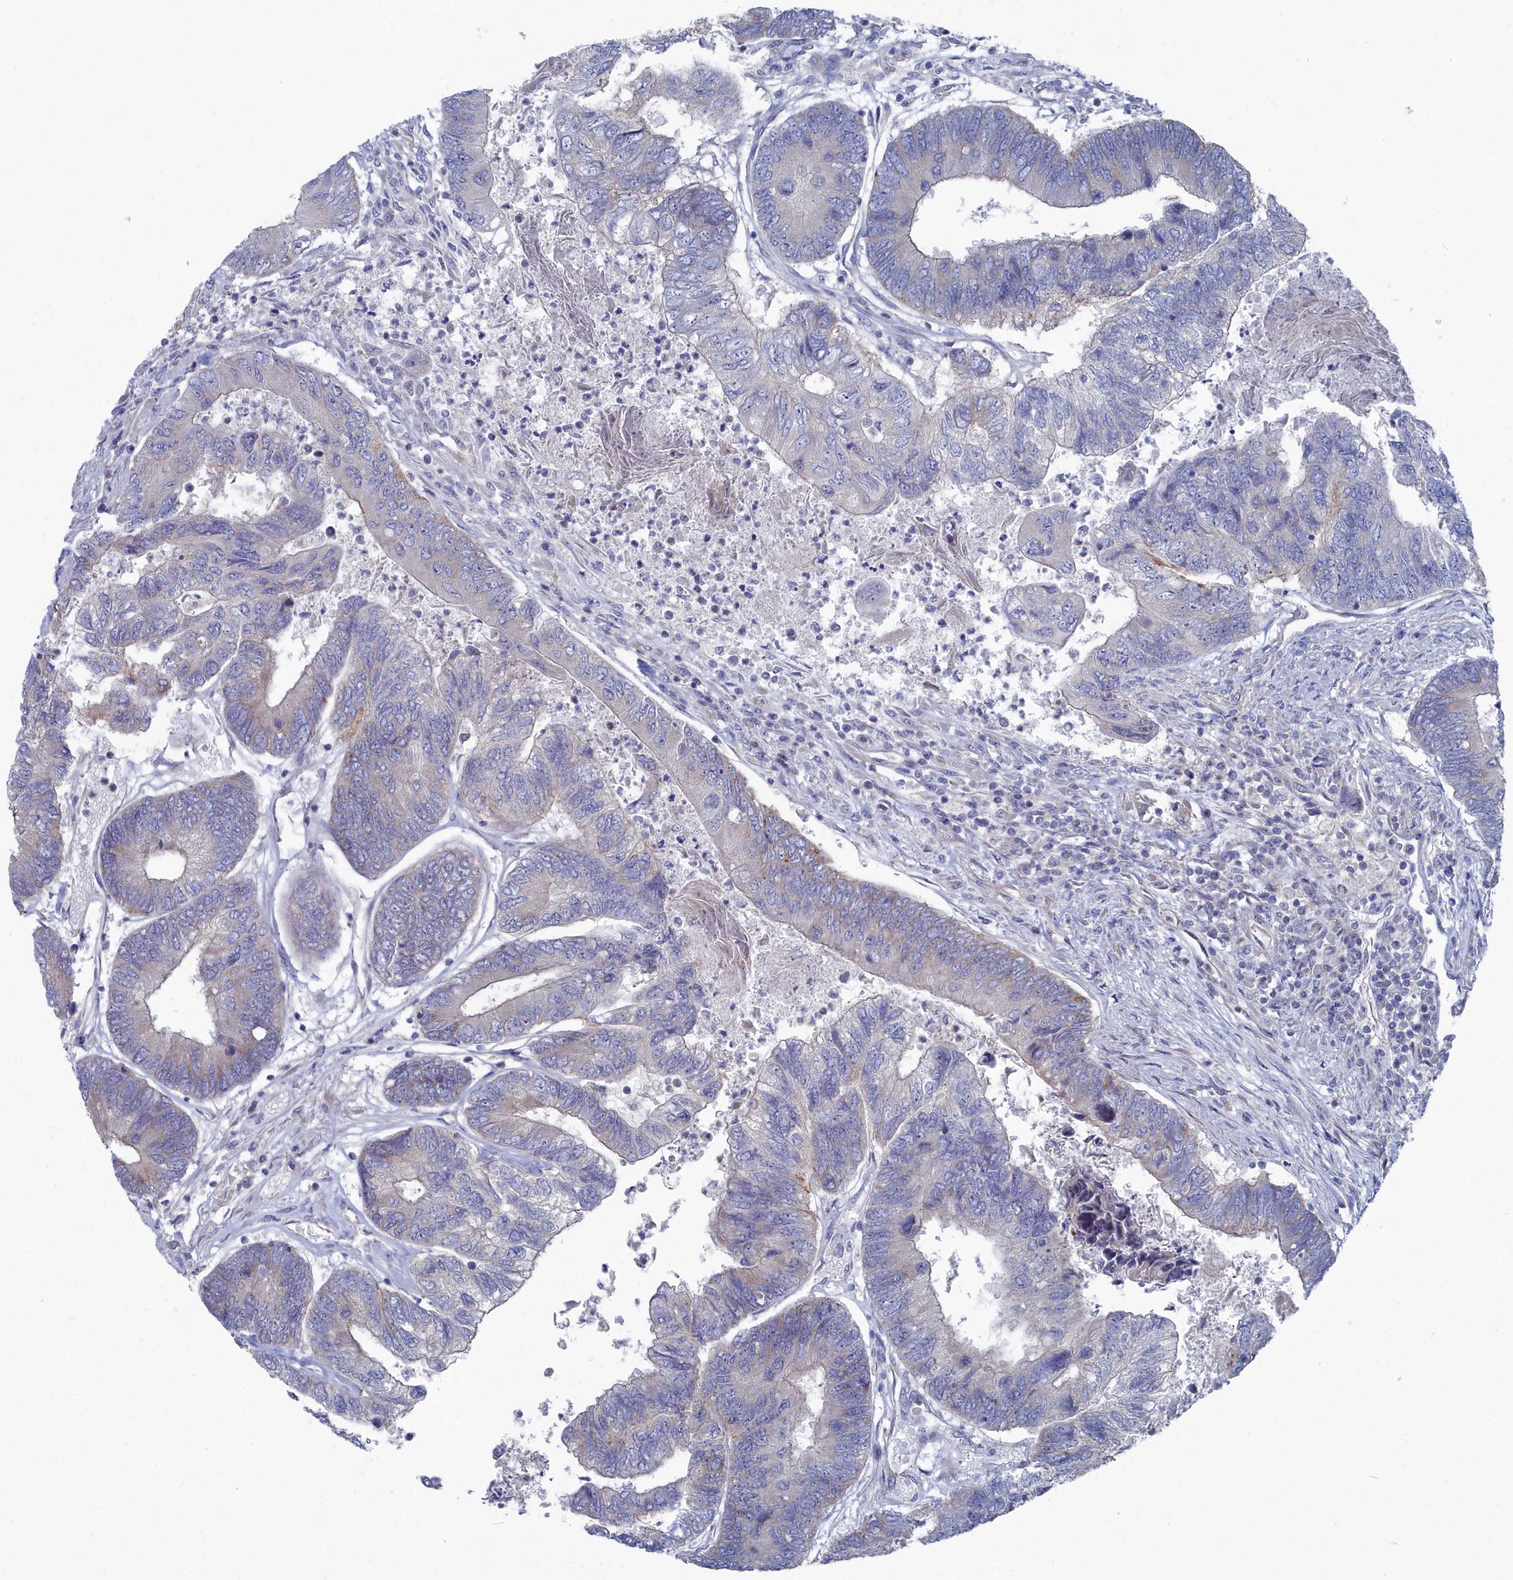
{"staining": {"intensity": "negative", "quantity": "none", "location": "none"}, "tissue": "colorectal cancer", "cell_type": "Tumor cells", "image_type": "cancer", "snomed": [{"axis": "morphology", "description": "Adenocarcinoma, NOS"}, {"axis": "topography", "description": "Colon"}], "caption": "Protein analysis of colorectal cancer (adenocarcinoma) reveals no significant expression in tumor cells.", "gene": "CCDC149", "patient": {"sex": "female", "age": 67}}